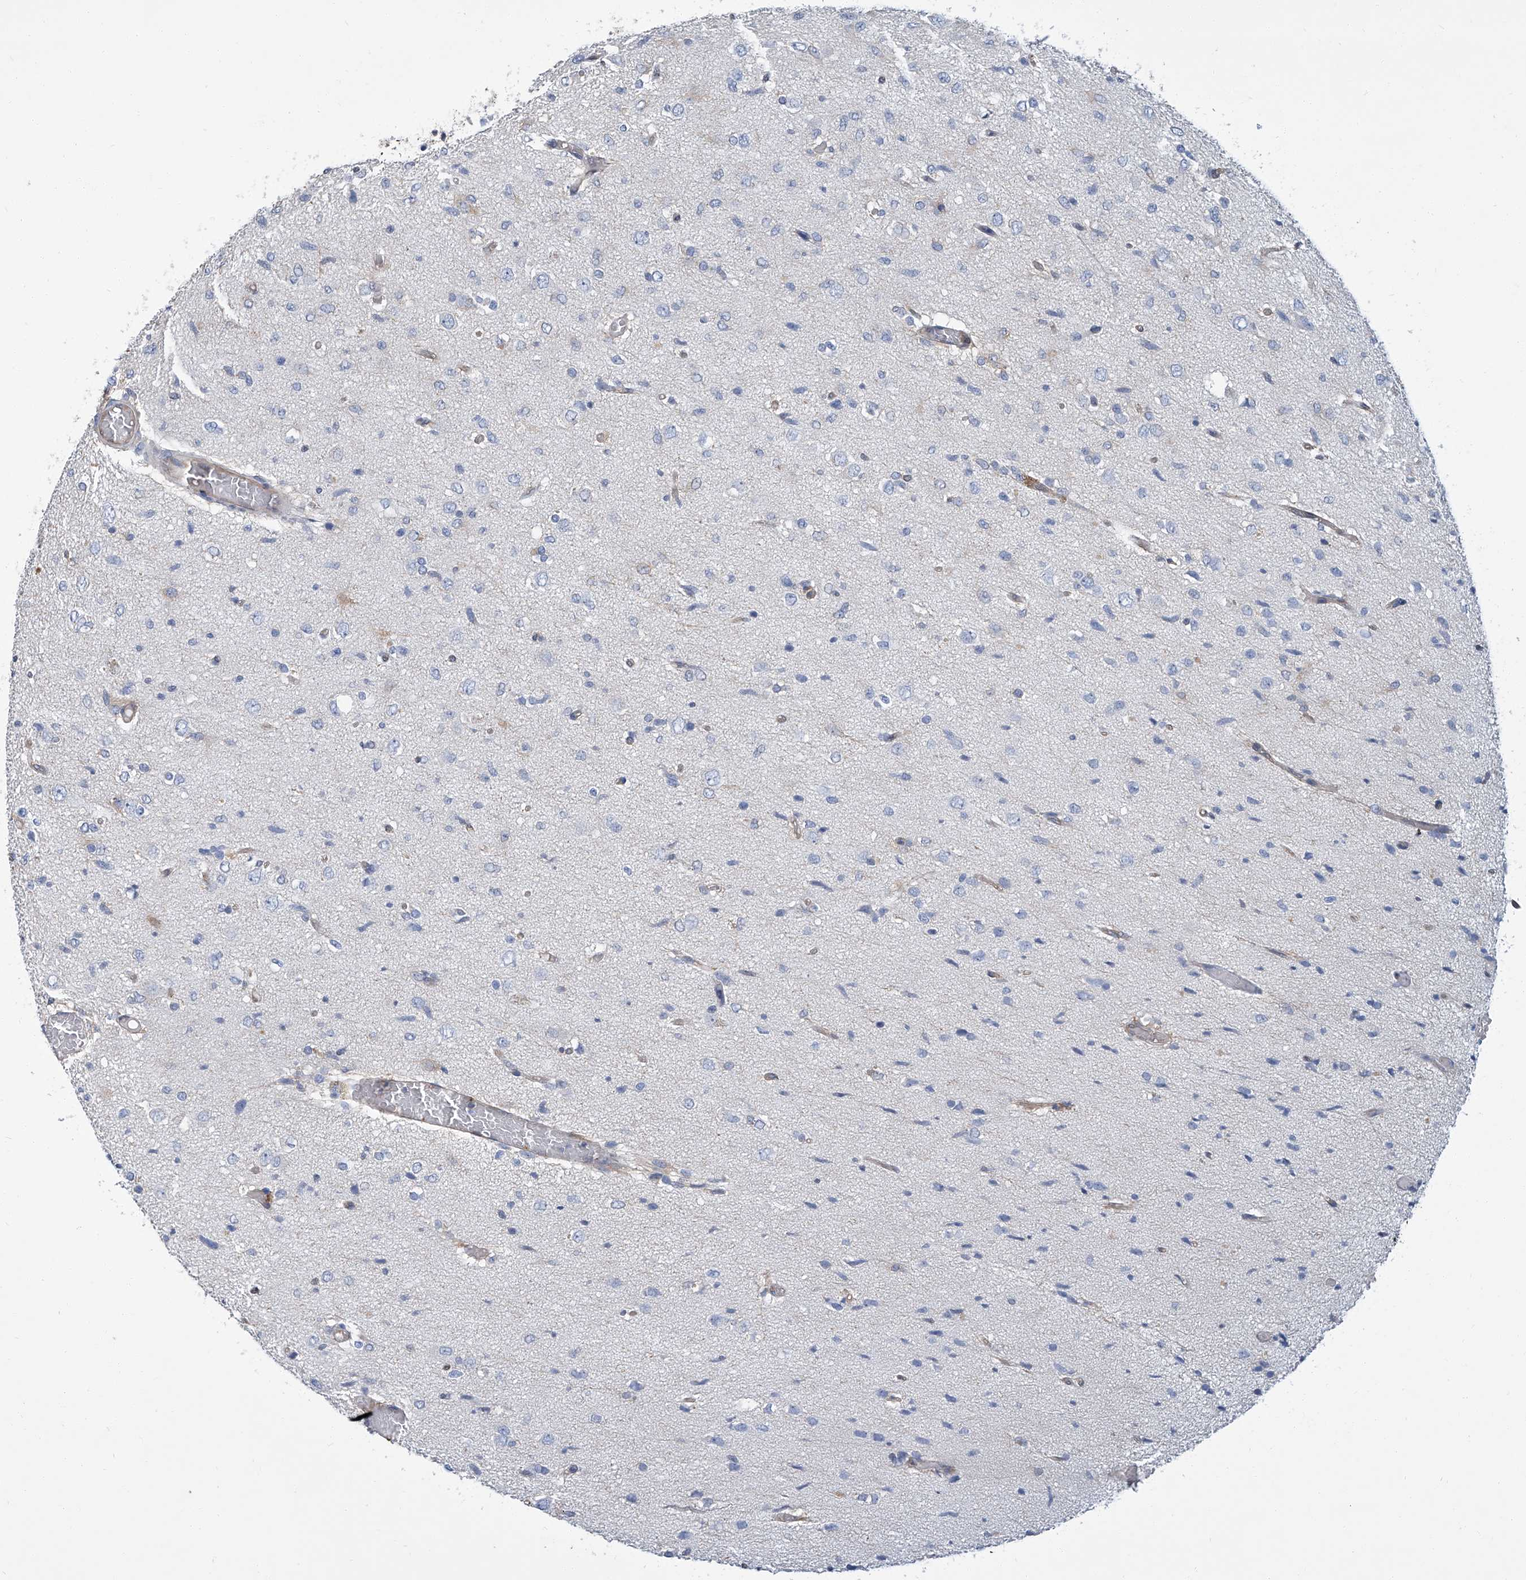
{"staining": {"intensity": "negative", "quantity": "none", "location": "none"}, "tissue": "glioma", "cell_type": "Tumor cells", "image_type": "cancer", "snomed": [{"axis": "morphology", "description": "Glioma, malignant, High grade"}, {"axis": "topography", "description": "Brain"}], "caption": "This is an immunohistochemistry (IHC) histopathology image of human malignant glioma (high-grade). There is no expression in tumor cells.", "gene": "PSMB10", "patient": {"sex": "female", "age": 59}}